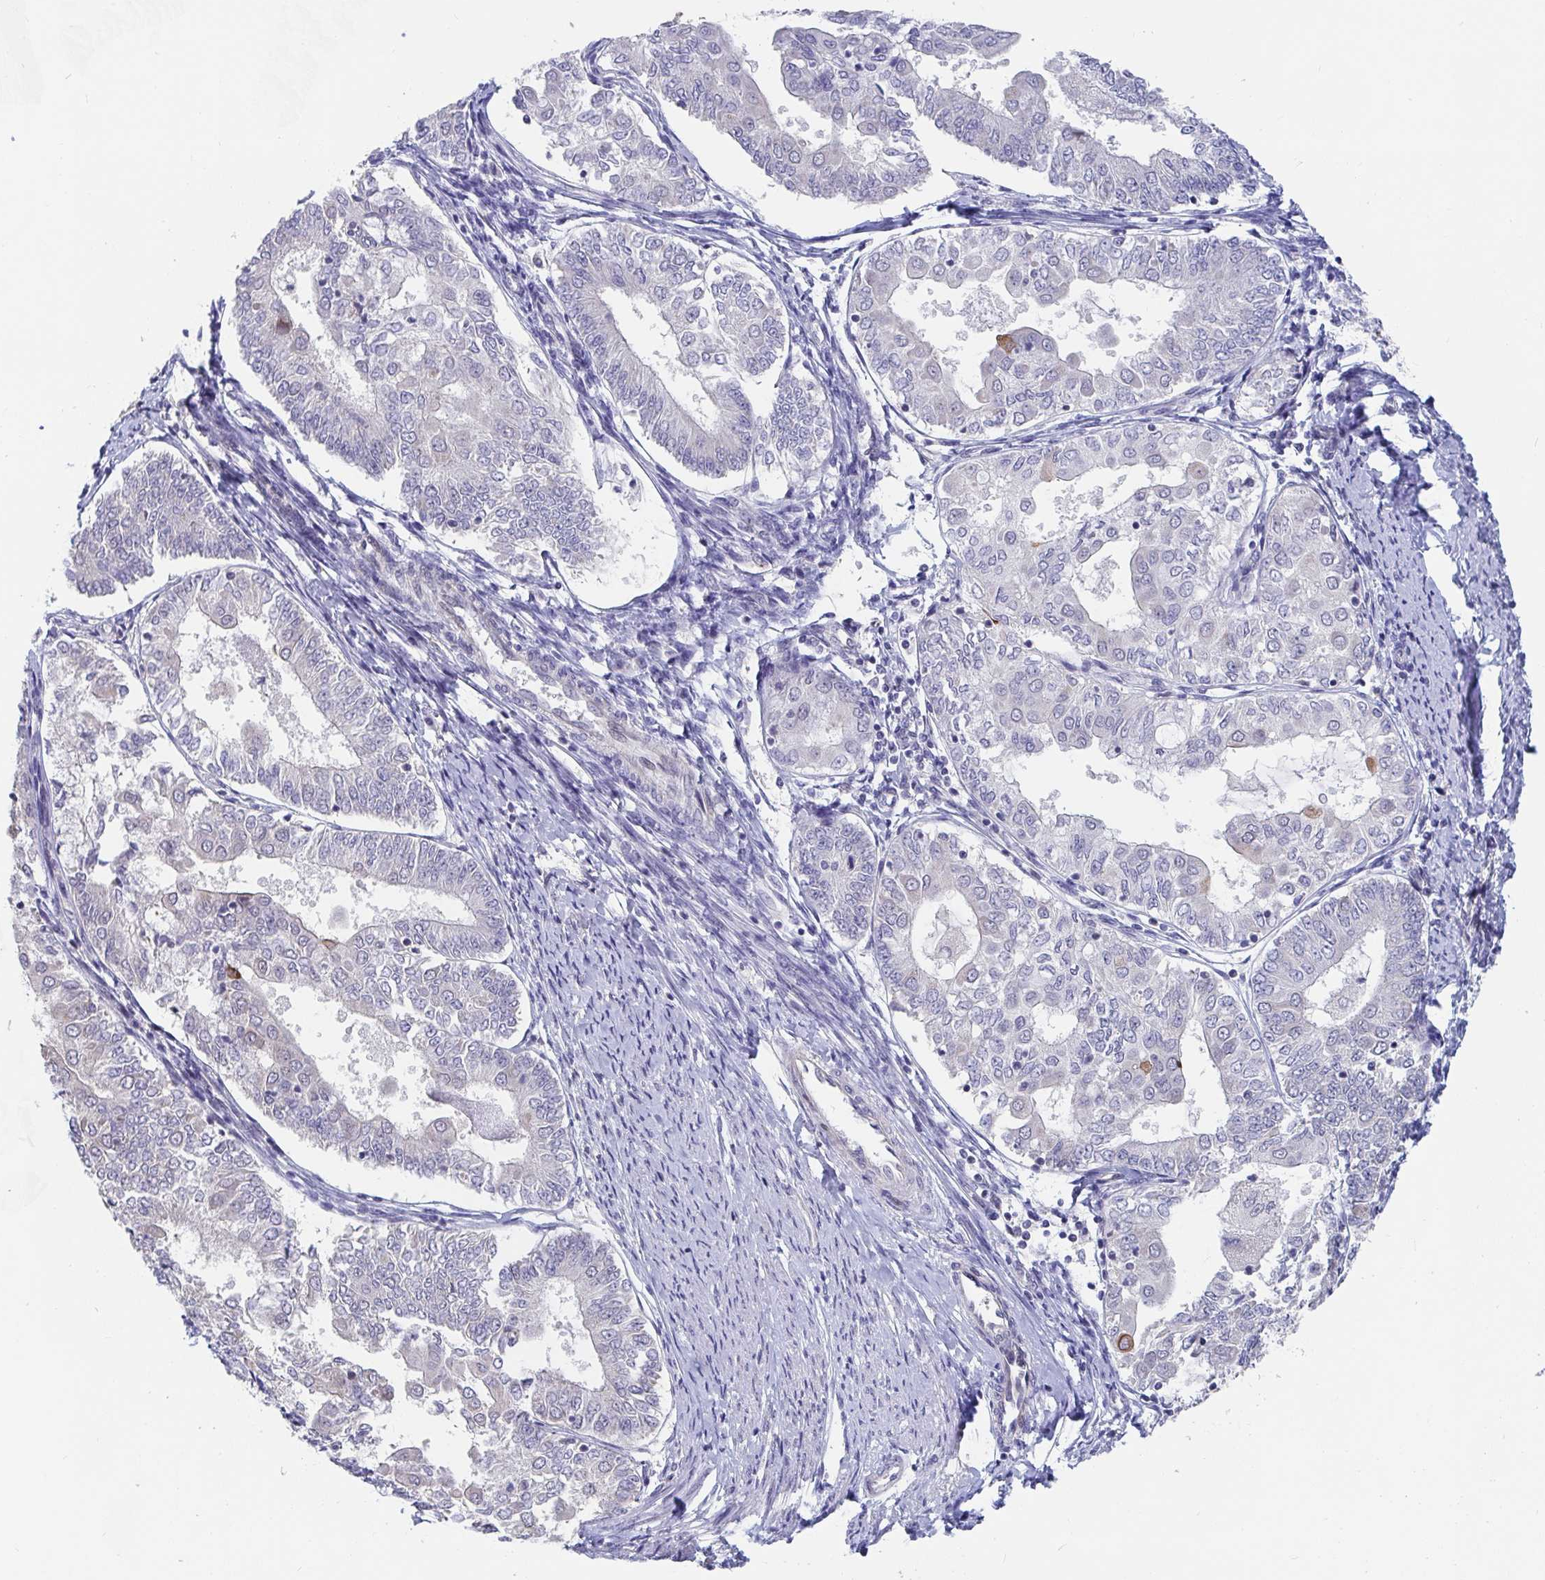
{"staining": {"intensity": "negative", "quantity": "none", "location": "none"}, "tissue": "endometrial cancer", "cell_type": "Tumor cells", "image_type": "cancer", "snomed": [{"axis": "morphology", "description": "Adenocarcinoma, NOS"}, {"axis": "topography", "description": "Endometrium"}], "caption": "Immunohistochemical staining of adenocarcinoma (endometrial) exhibits no significant staining in tumor cells.", "gene": "FAM156B", "patient": {"sex": "female", "age": 68}}